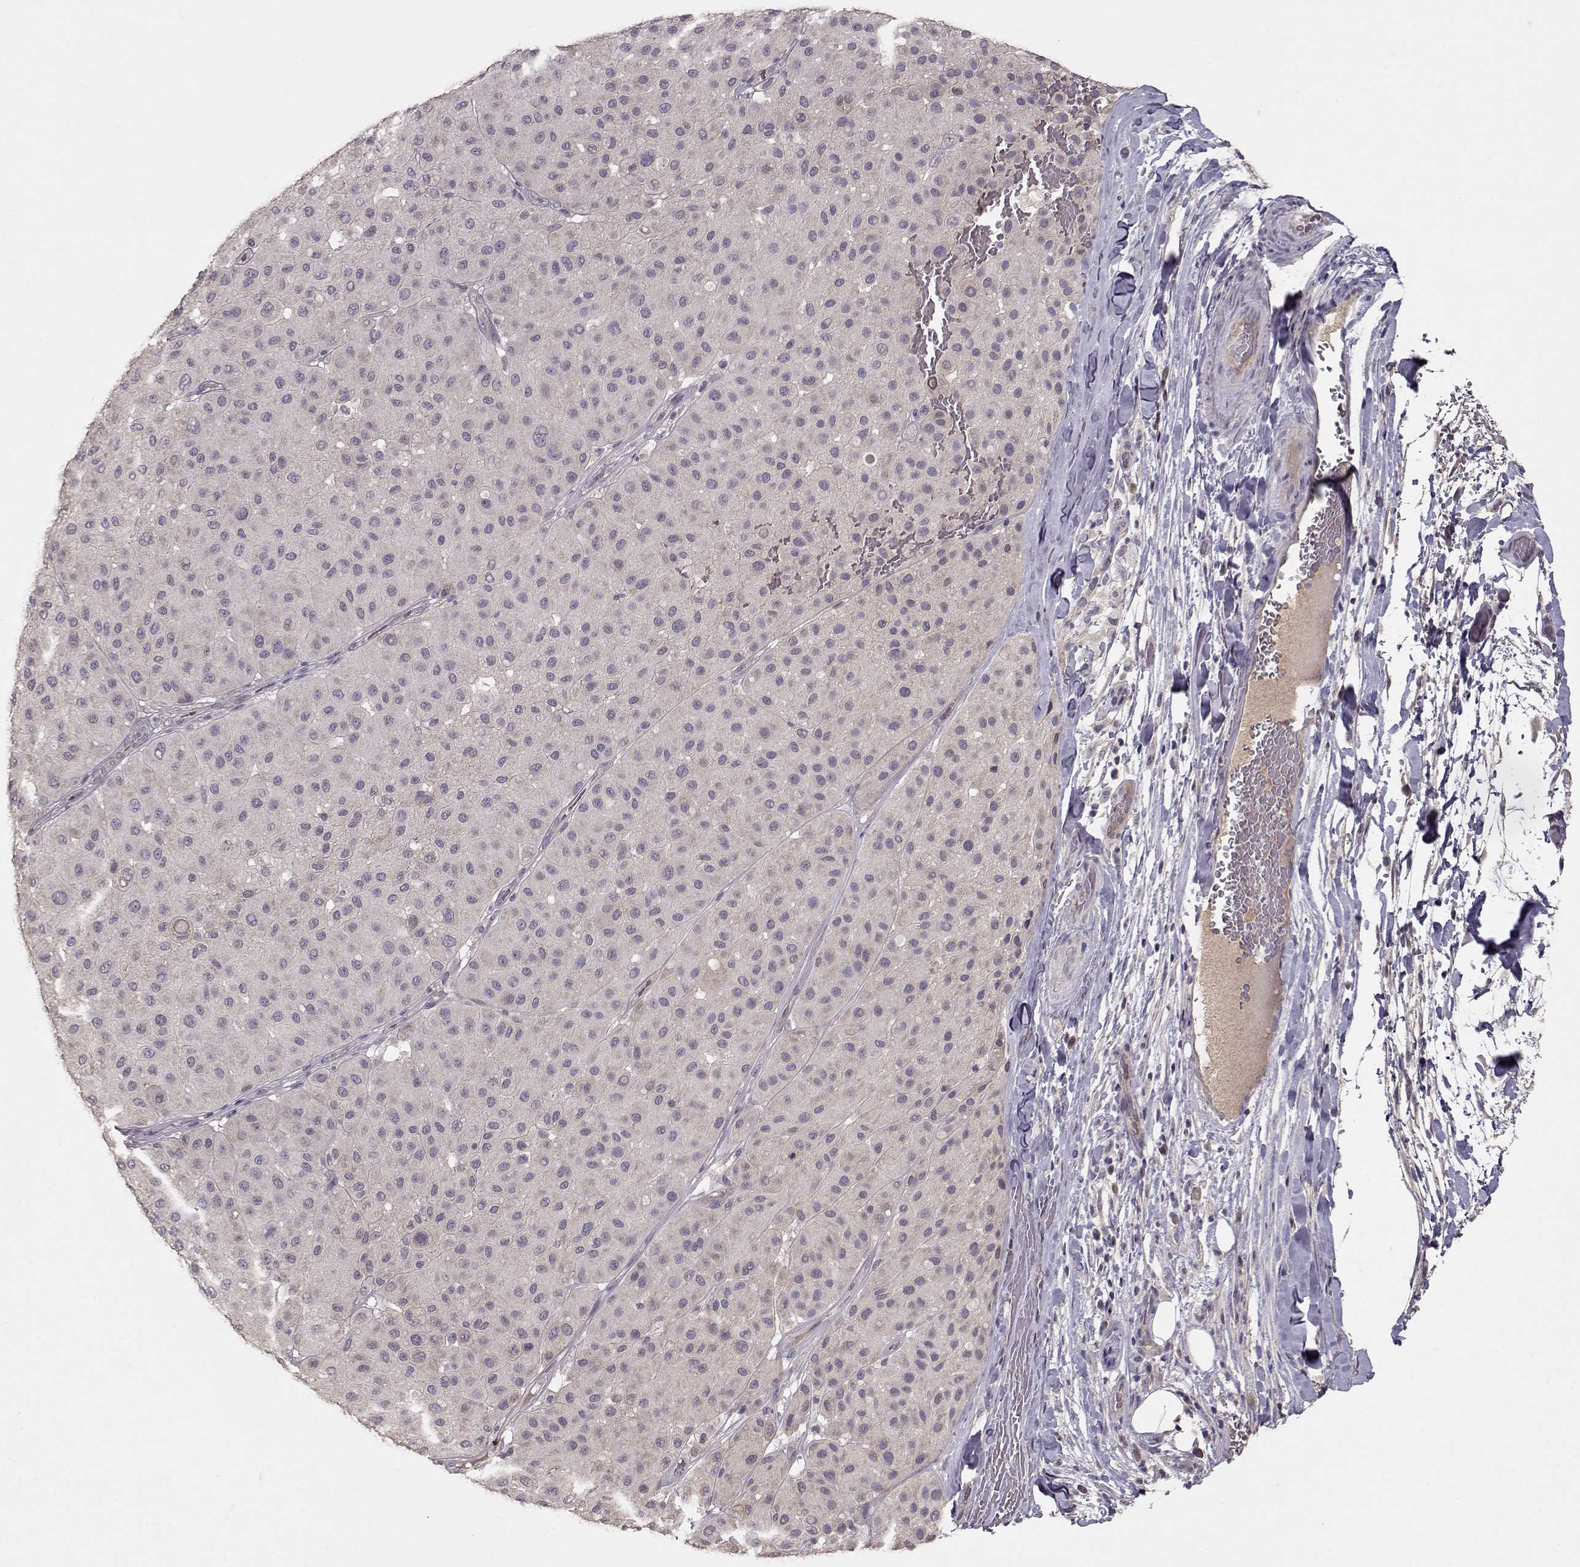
{"staining": {"intensity": "negative", "quantity": "none", "location": "none"}, "tissue": "melanoma", "cell_type": "Tumor cells", "image_type": "cancer", "snomed": [{"axis": "morphology", "description": "Malignant melanoma, Metastatic site"}, {"axis": "topography", "description": "Smooth muscle"}], "caption": "This is a histopathology image of immunohistochemistry staining of melanoma, which shows no staining in tumor cells. The staining was performed using DAB to visualize the protein expression in brown, while the nuclei were stained in blue with hematoxylin (Magnification: 20x).", "gene": "PMCH", "patient": {"sex": "male", "age": 41}}